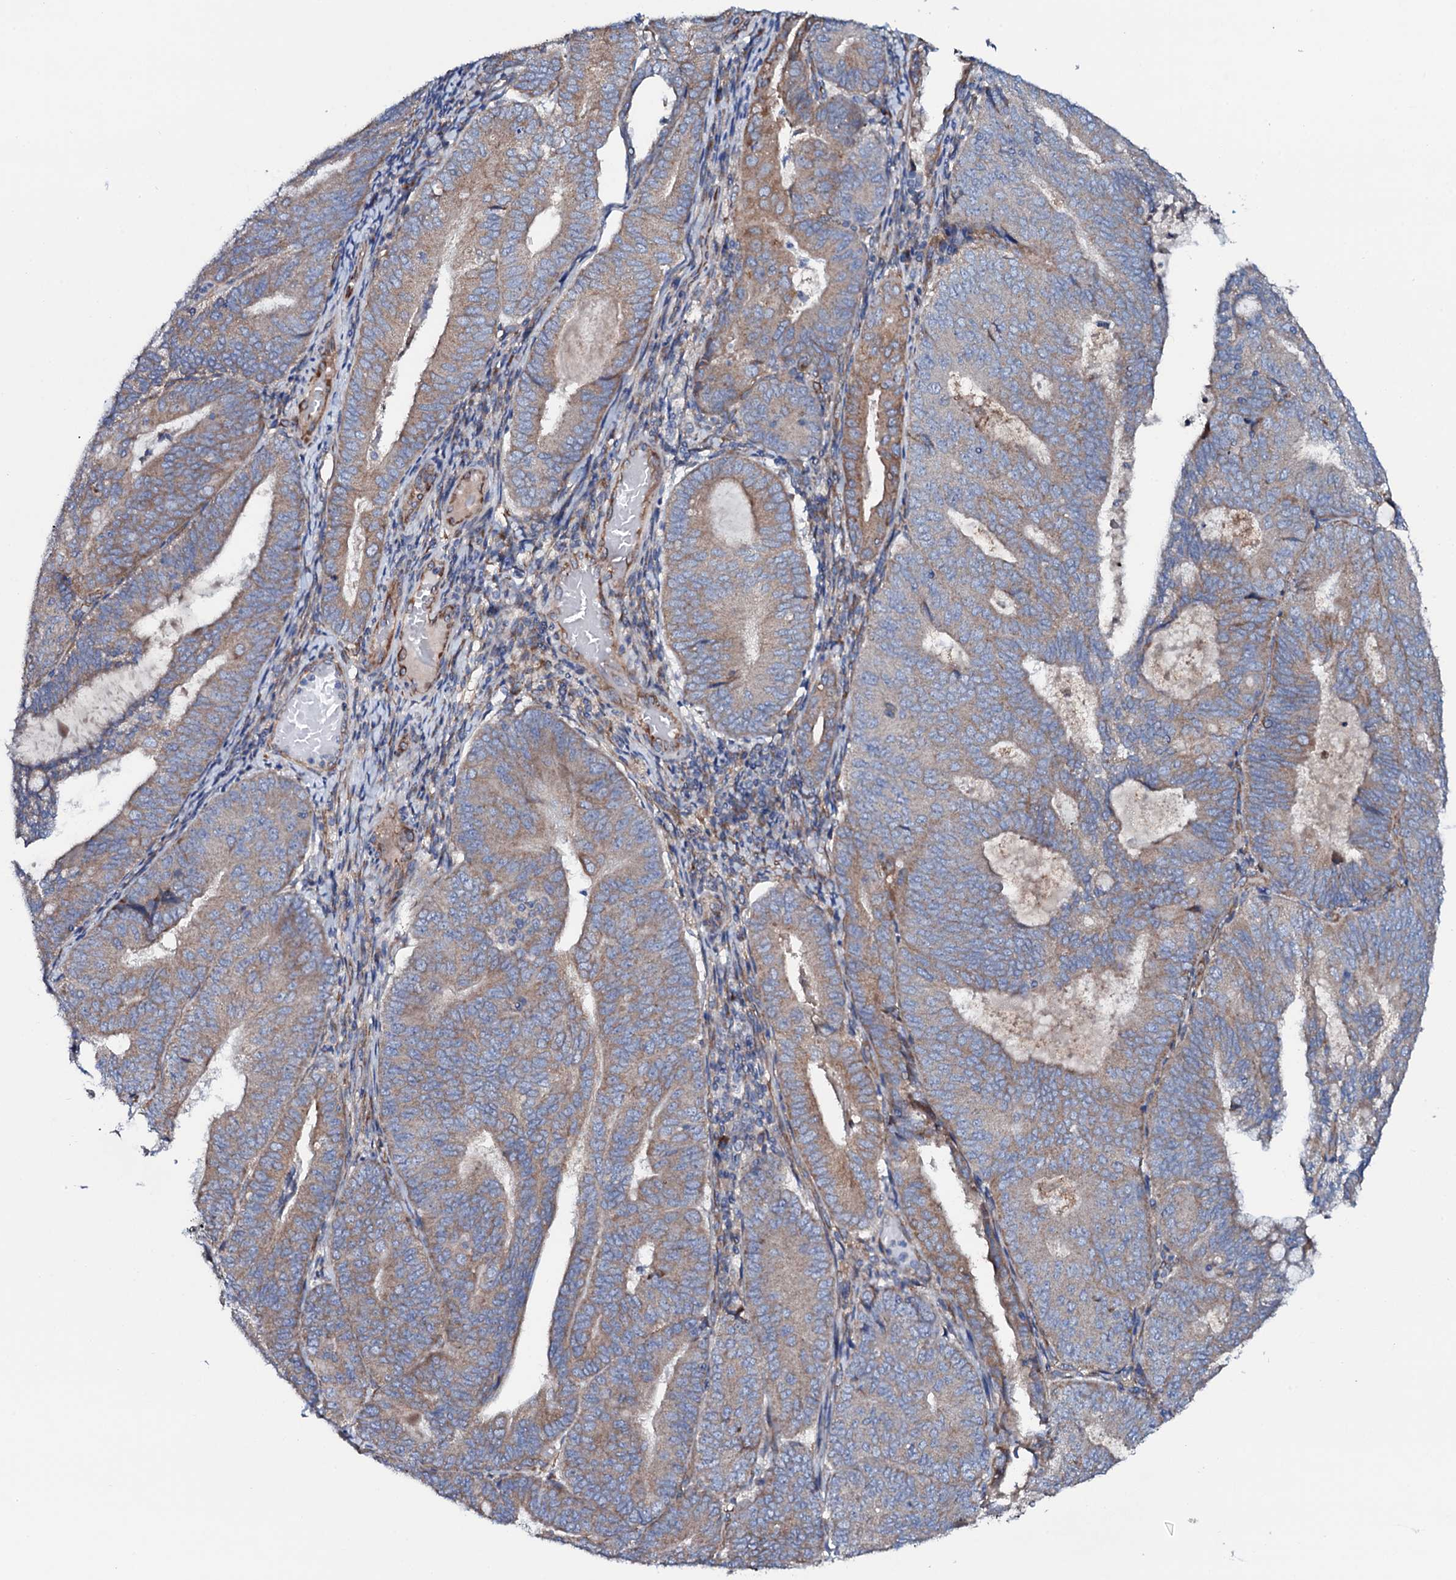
{"staining": {"intensity": "weak", "quantity": "25%-75%", "location": "cytoplasmic/membranous"}, "tissue": "endometrial cancer", "cell_type": "Tumor cells", "image_type": "cancer", "snomed": [{"axis": "morphology", "description": "Adenocarcinoma, NOS"}, {"axis": "topography", "description": "Endometrium"}], "caption": "This is a histology image of IHC staining of endometrial adenocarcinoma, which shows weak expression in the cytoplasmic/membranous of tumor cells.", "gene": "STARD13", "patient": {"sex": "female", "age": 81}}